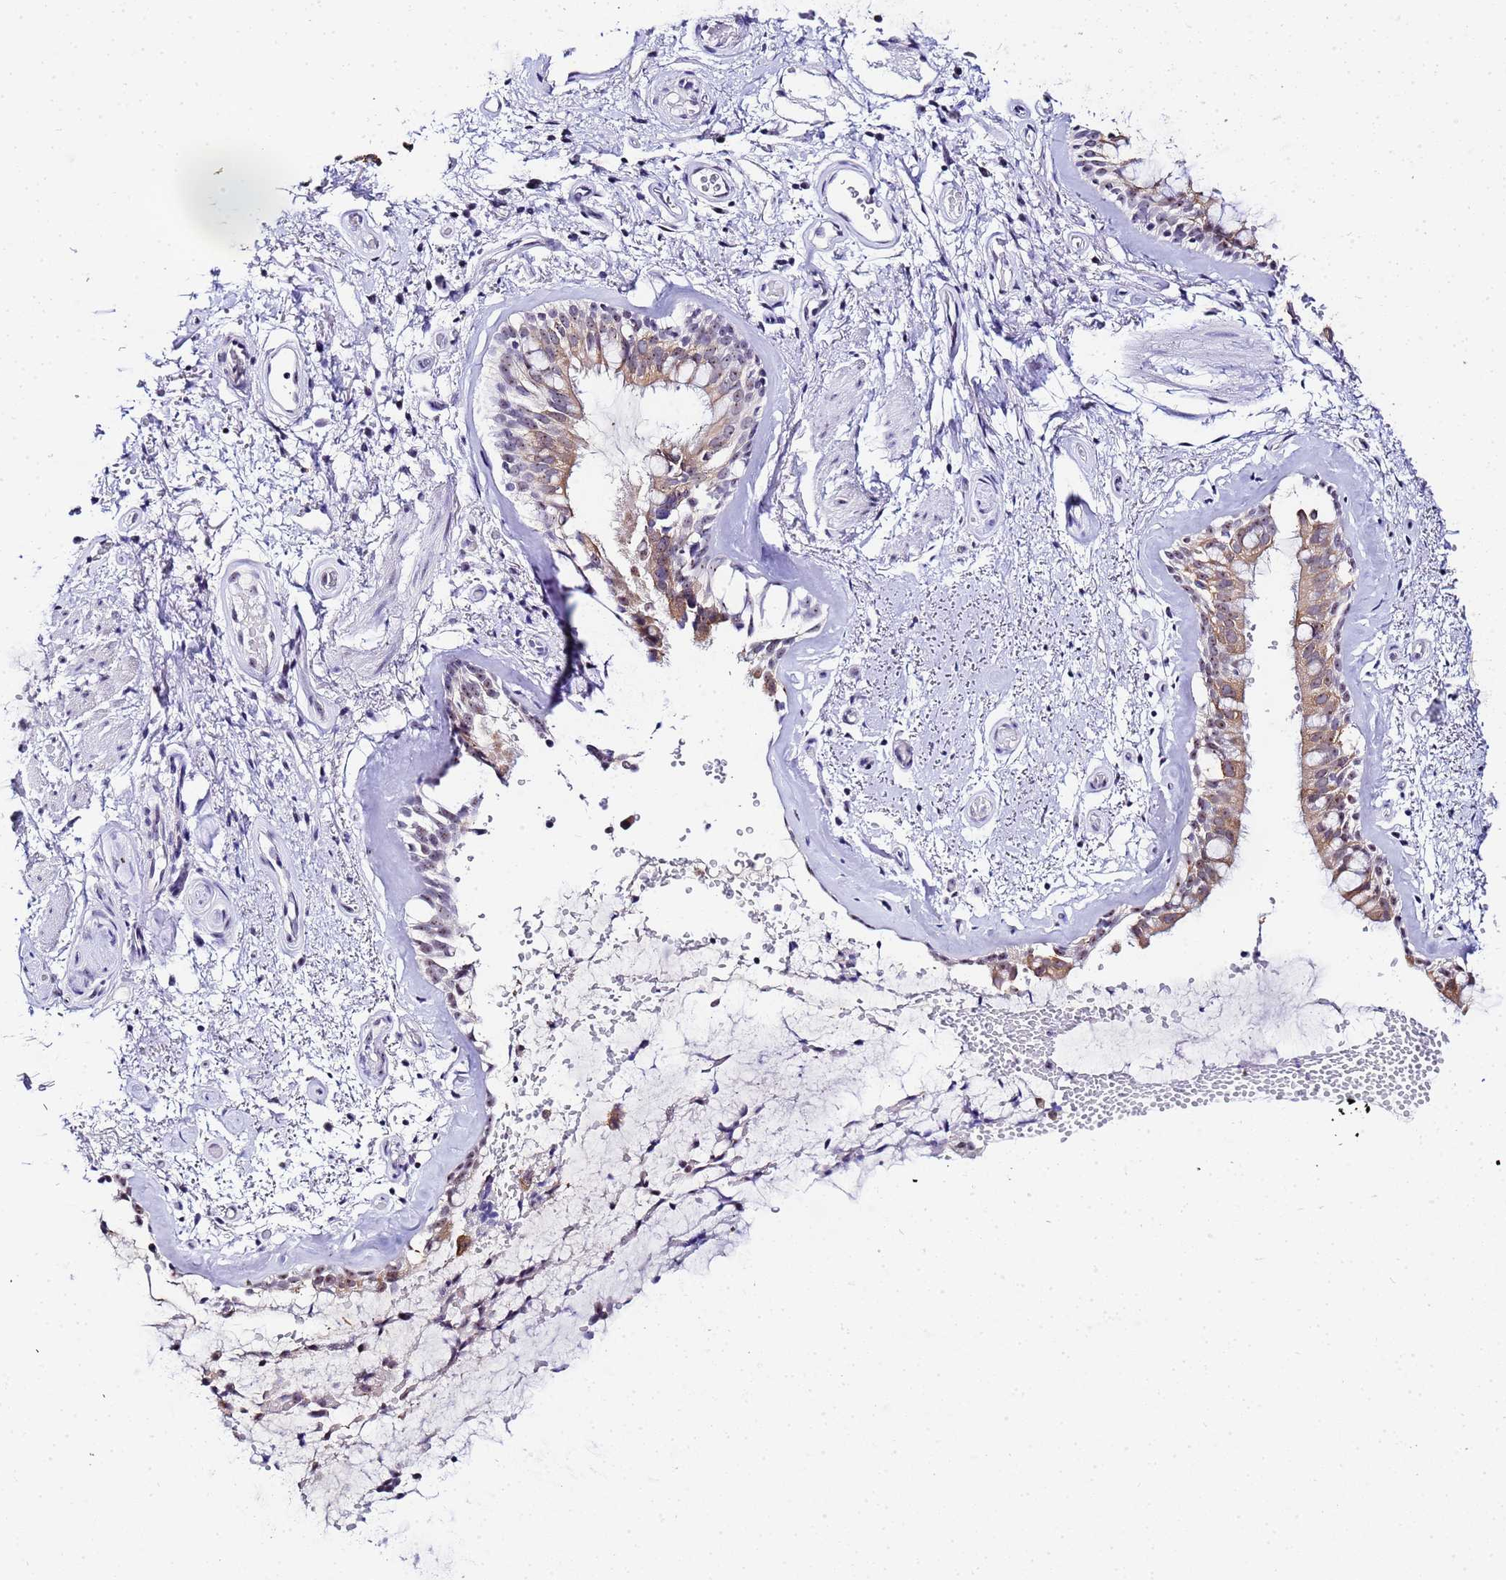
{"staining": {"intensity": "moderate", "quantity": ">75%", "location": "cytoplasmic/membranous,nuclear"}, "tissue": "bronchus", "cell_type": "Respiratory epithelial cells", "image_type": "normal", "snomed": [{"axis": "morphology", "description": "Normal tissue, NOS"}, {"axis": "topography", "description": "Cartilage tissue"}, {"axis": "topography", "description": "Bronchus"}], "caption": "IHC histopathology image of normal bronchus: bronchus stained using immunohistochemistry displays medium levels of moderate protein expression localized specifically in the cytoplasmic/membranous,nuclear of respiratory epithelial cells, appearing as a cytoplasmic/membranous,nuclear brown color.", "gene": "ACTL6B", "patient": {"sex": "female", "age": 66}}